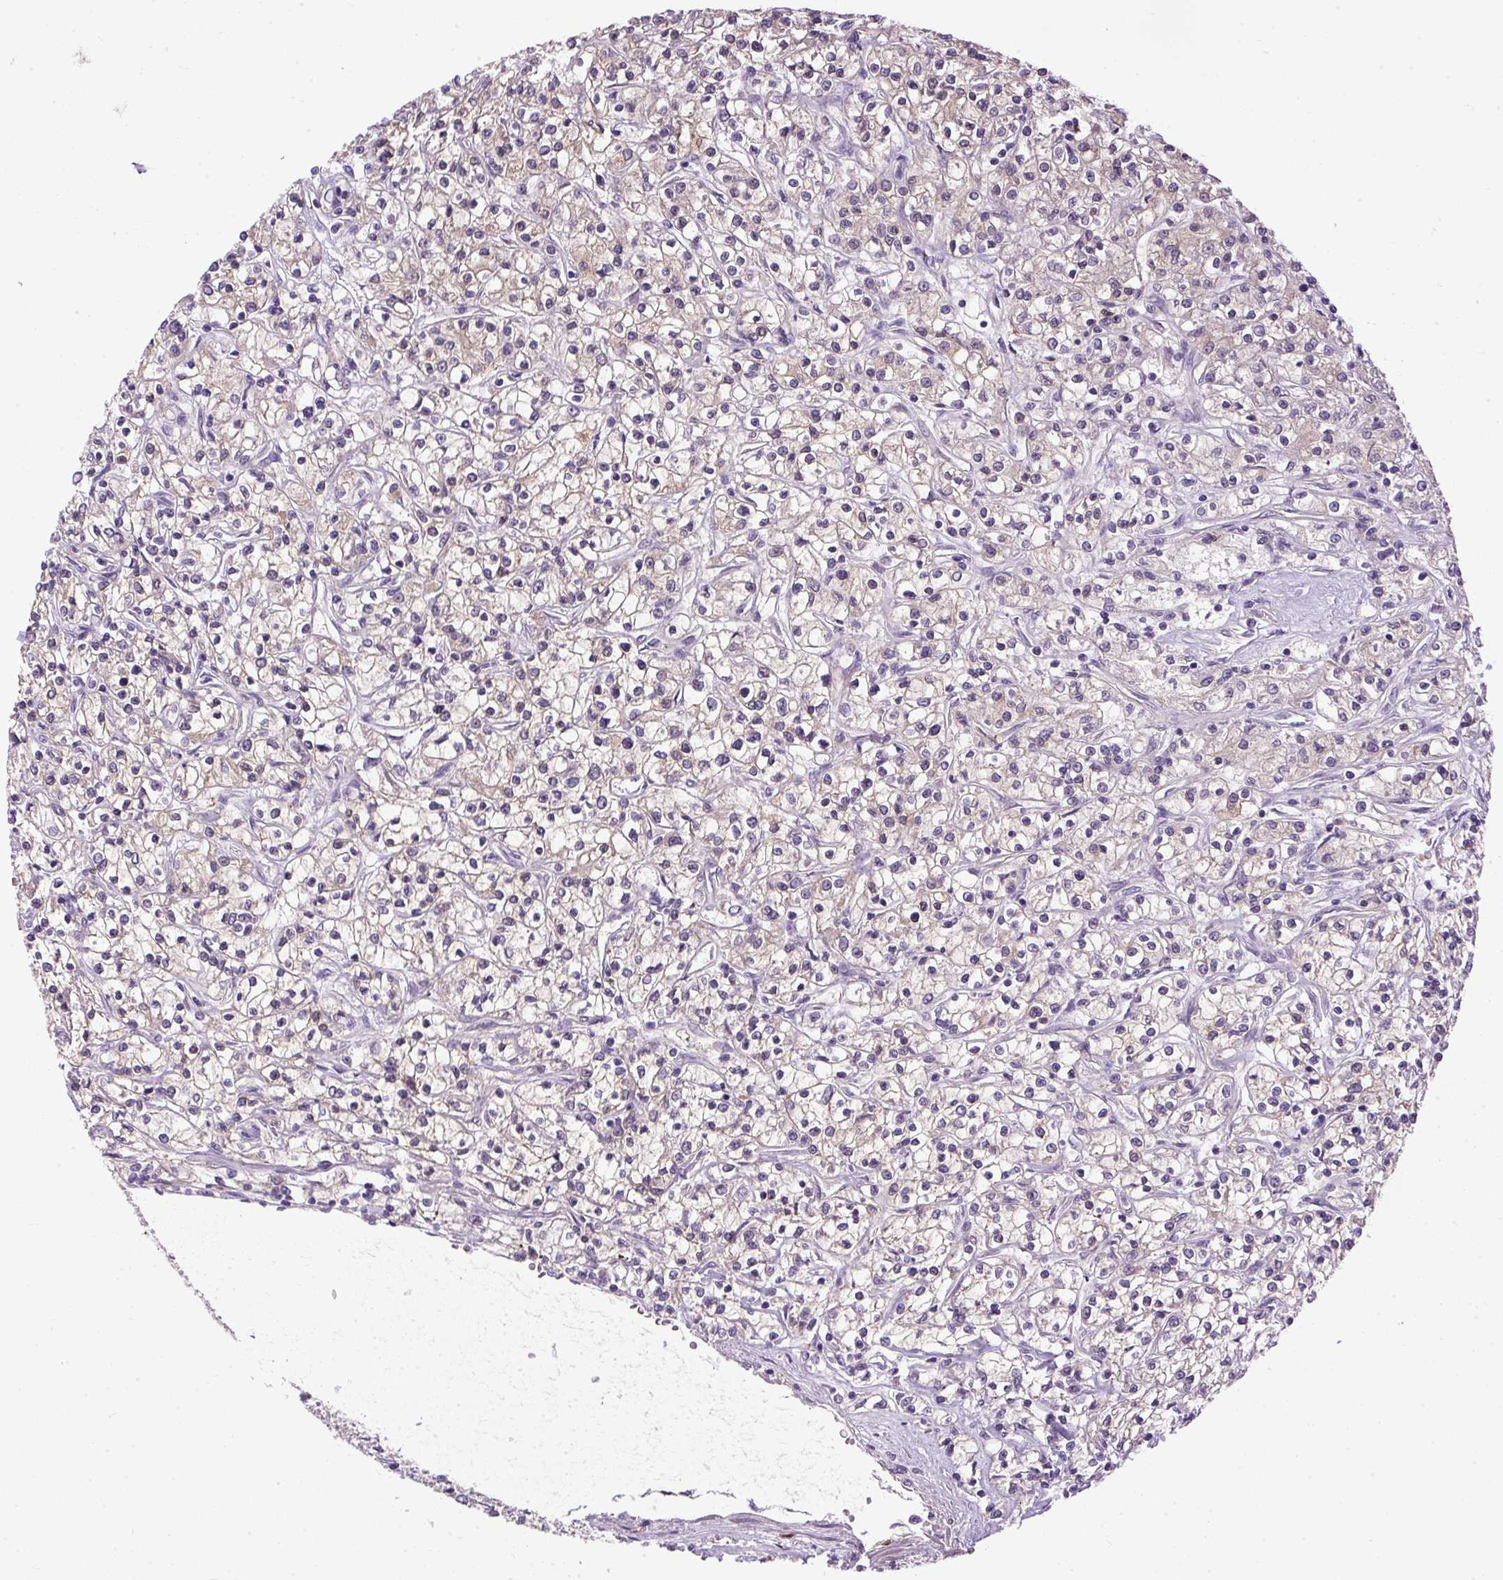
{"staining": {"intensity": "weak", "quantity": "<25%", "location": "cytoplasmic/membranous"}, "tissue": "renal cancer", "cell_type": "Tumor cells", "image_type": "cancer", "snomed": [{"axis": "morphology", "description": "Adenocarcinoma, NOS"}, {"axis": "topography", "description": "Kidney"}], "caption": "Immunohistochemistry of renal cancer reveals no expression in tumor cells.", "gene": "CTTNBP2", "patient": {"sex": "female", "age": 59}}